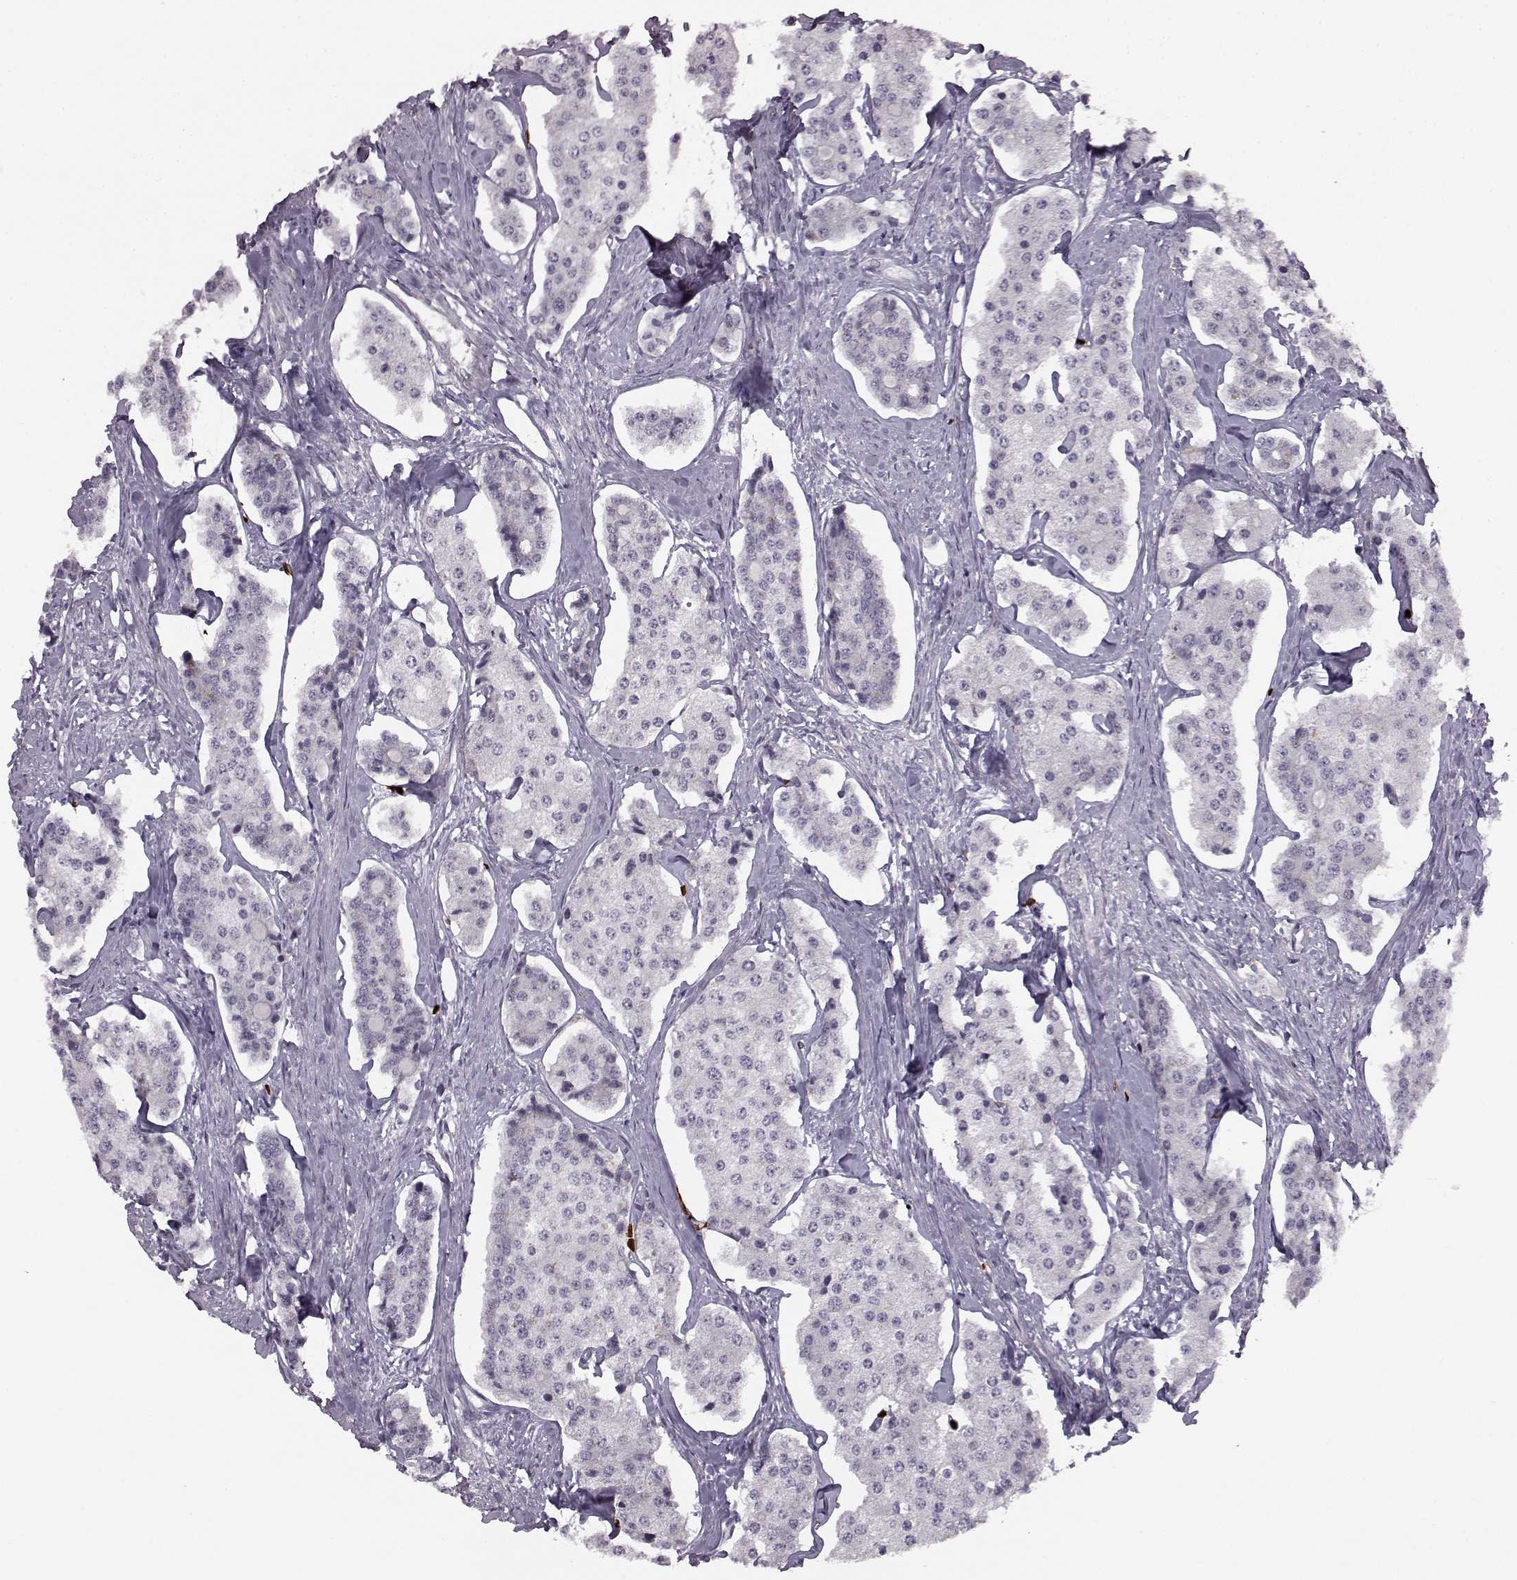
{"staining": {"intensity": "negative", "quantity": "none", "location": "none"}, "tissue": "carcinoid", "cell_type": "Tumor cells", "image_type": "cancer", "snomed": [{"axis": "morphology", "description": "Carcinoid, malignant, NOS"}, {"axis": "topography", "description": "Small intestine"}], "caption": "Immunohistochemical staining of carcinoid (malignant) demonstrates no significant staining in tumor cells.", "gene": "PROP1", "patient": {"sex": "female", "age": 65}}